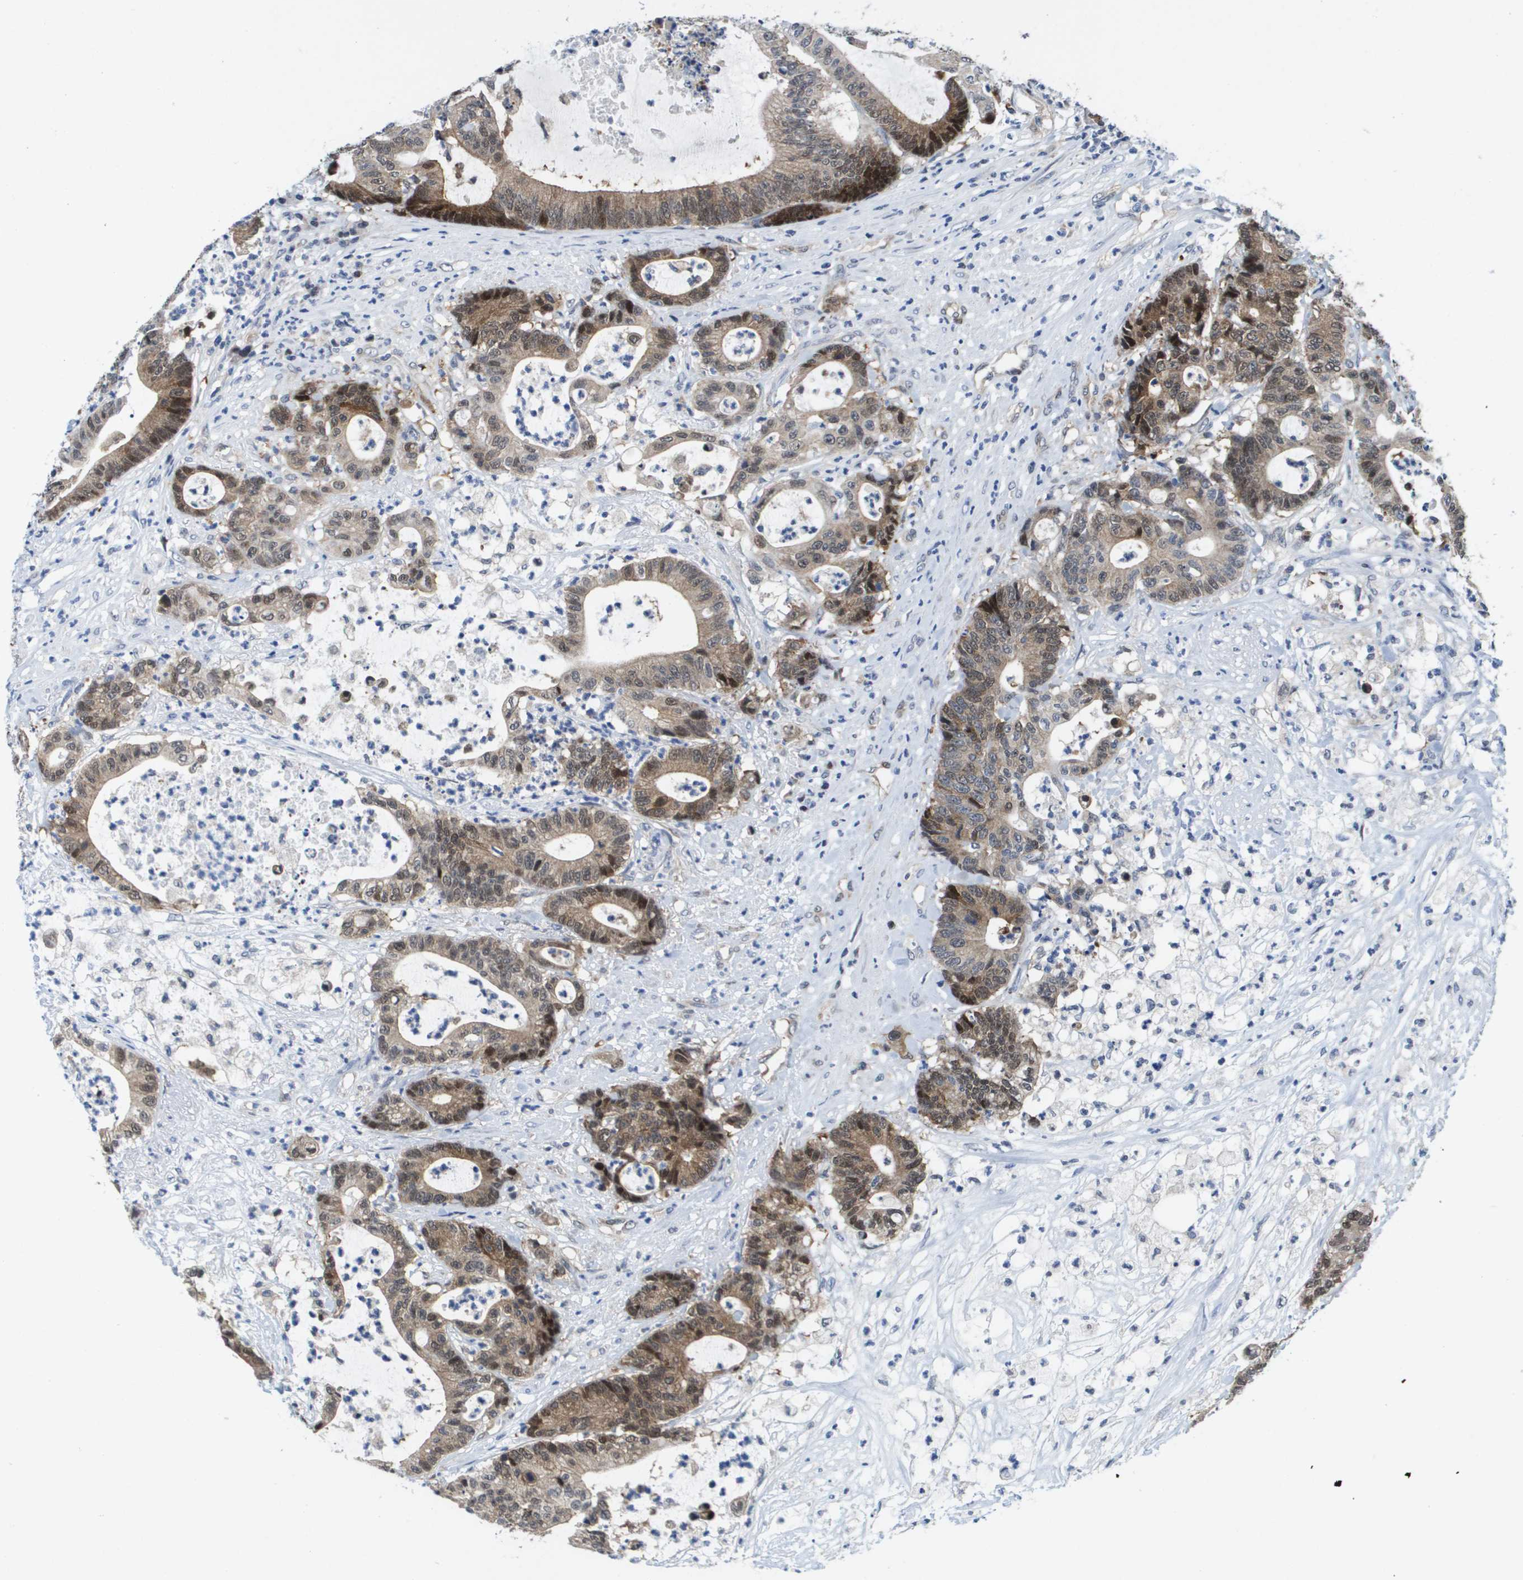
{"staining": {"intensity": "moderate", "quantity": ">75%", "location": "cytoplasmic/membranous,nuclear"}, "tissue": "colorectal cancer", "cell_type": "Tumor cells", "image_type": "cancer", "snomed": [{"axis": "morphology", "description": "Adenocarcinoma, NOS"}, {"axis": "topography", "description": "Colon"}], "caption": "Human colorectal cancer (adenocarcinoma) stained with a brown dye displays moderate cytoplasmic/membranous and nuclear positive staining in approximately >75% of tumor cells.", "gene": "FKBP4", "patient": {"sex": "female", "age": 84}}